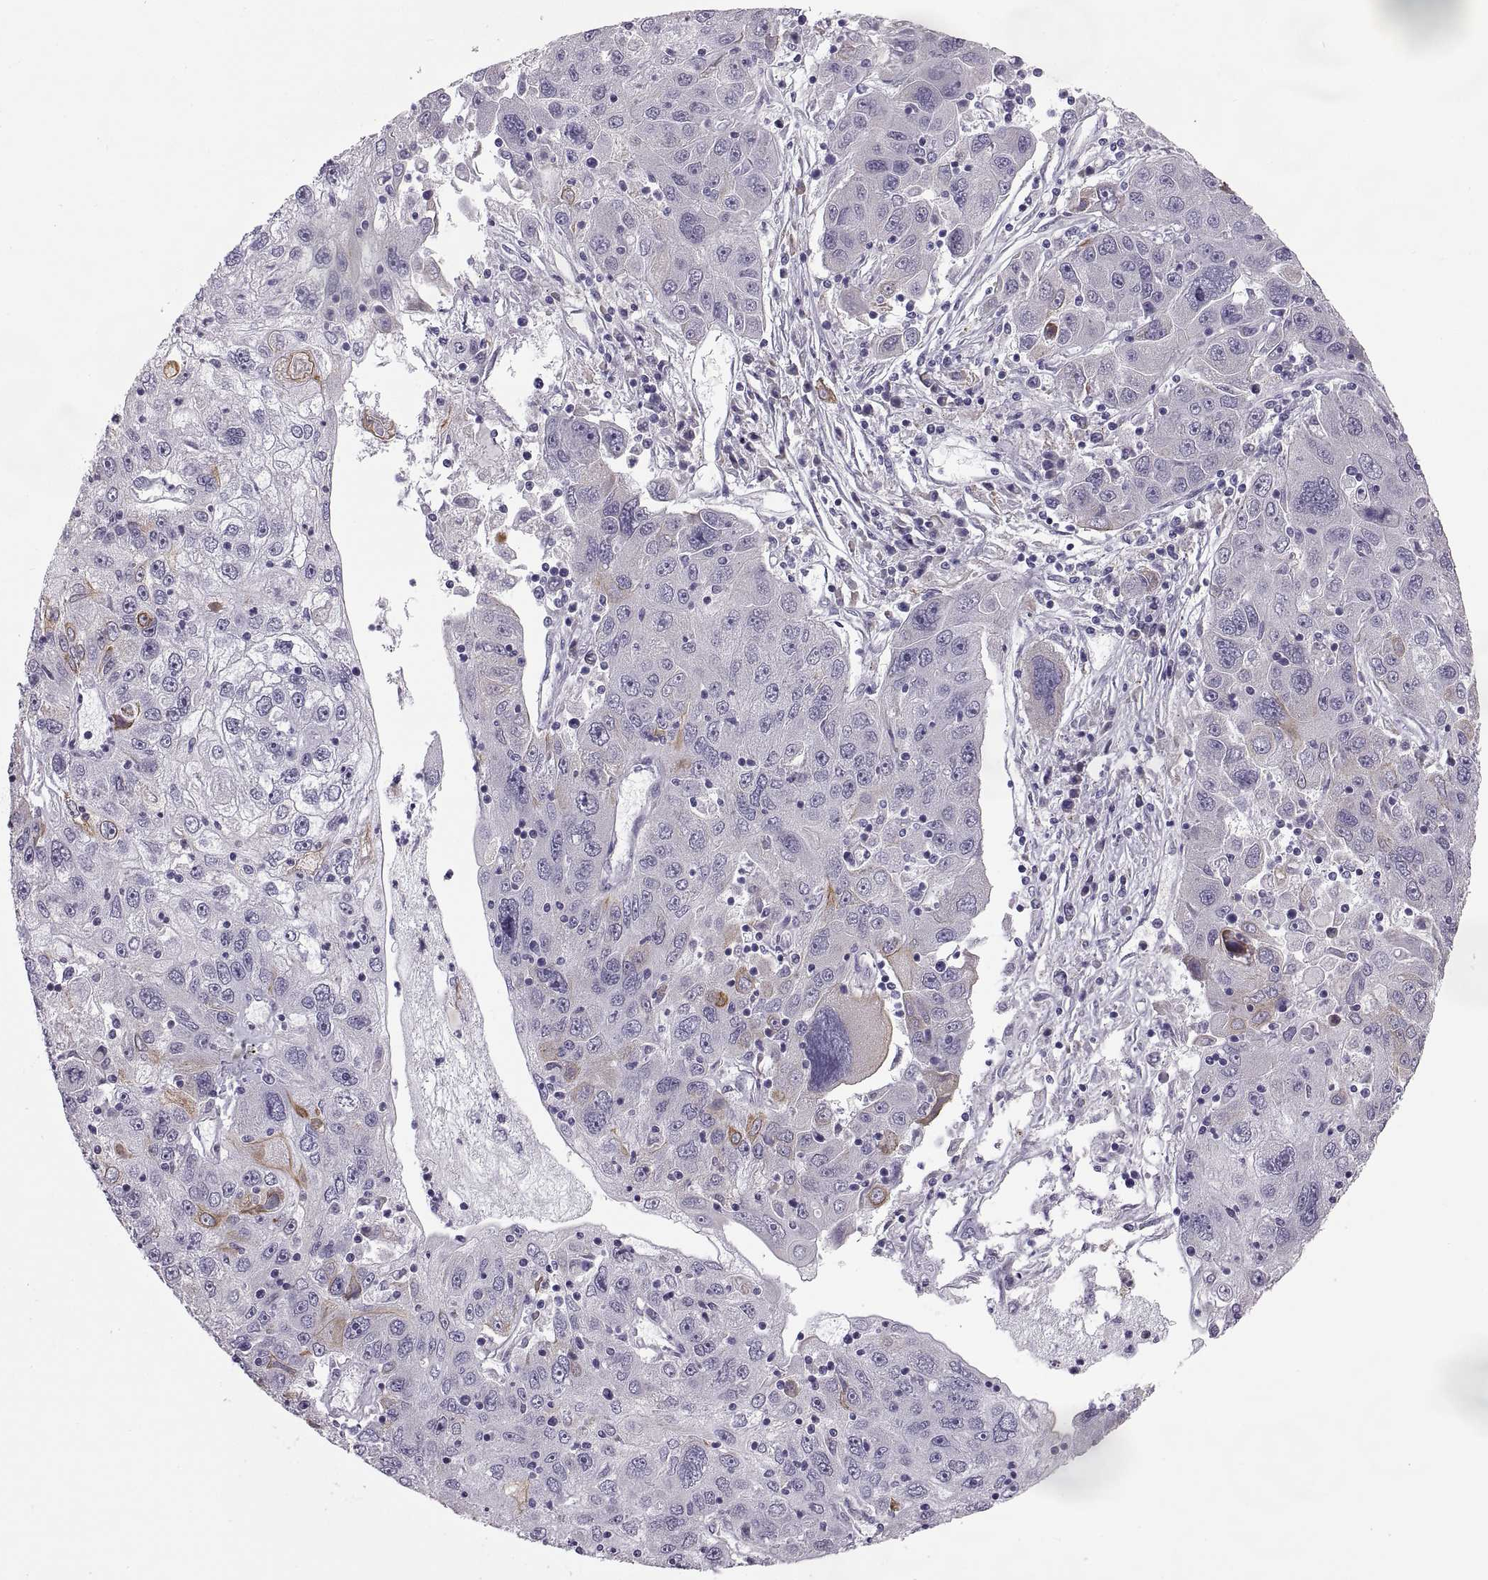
{"staining": {"intensity": "weak", "quantity": "<25%", "location": "cytoplasmic/membranous"}, "tissue": "stomach cancer", "cell_type": "Tumor cells", "image_type": "cancer", "snomed": [{"axis": "morphology", "description": "Adenocarcinoma, NOS"}, {"axis": "topography", "description": "Stomach"}], "caption": "Photomicrograph shows no significant protein expression in tumor cells of stomach cancer.", "gene": "MAGEB18", "patient": {"sex": "male", "age": 56}}